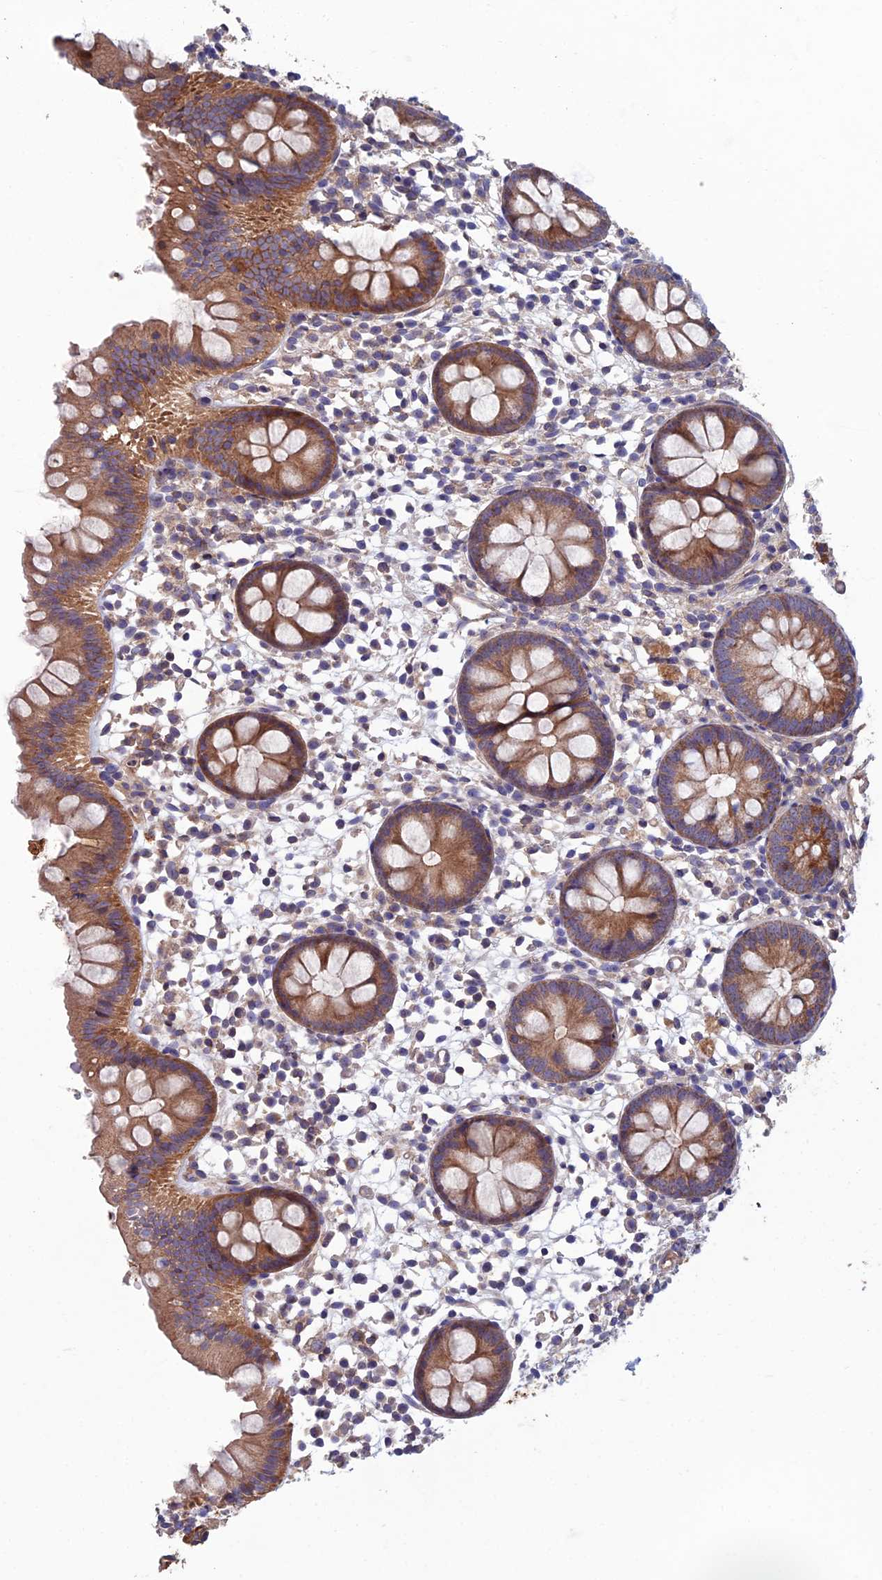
{"staining": {"intensity": "moderate", "quantity": ">75%", "location": "cytoplasmic/membranous"}, "tissue": "appendix", "cell_type": "Glandular cells", "image_type": "normal", "snomed": [{"axis": "morphology", "description": "Normal tissue, NOS"}, {"axis": "topography", "description": "Appendix"}], "caption": "Protein staining shows moderate cytoplasmic/membranous staining in approximately >75% of glandular cells in benign appendix. The staining is performed using DAB (3,3'-diaminobenzidine) brown chromogen to label protein expression. The nuclei are counter-stained blue using hematoxylin.", "gene": "USP37", "patient": {"sex": "female", "age": 20}}